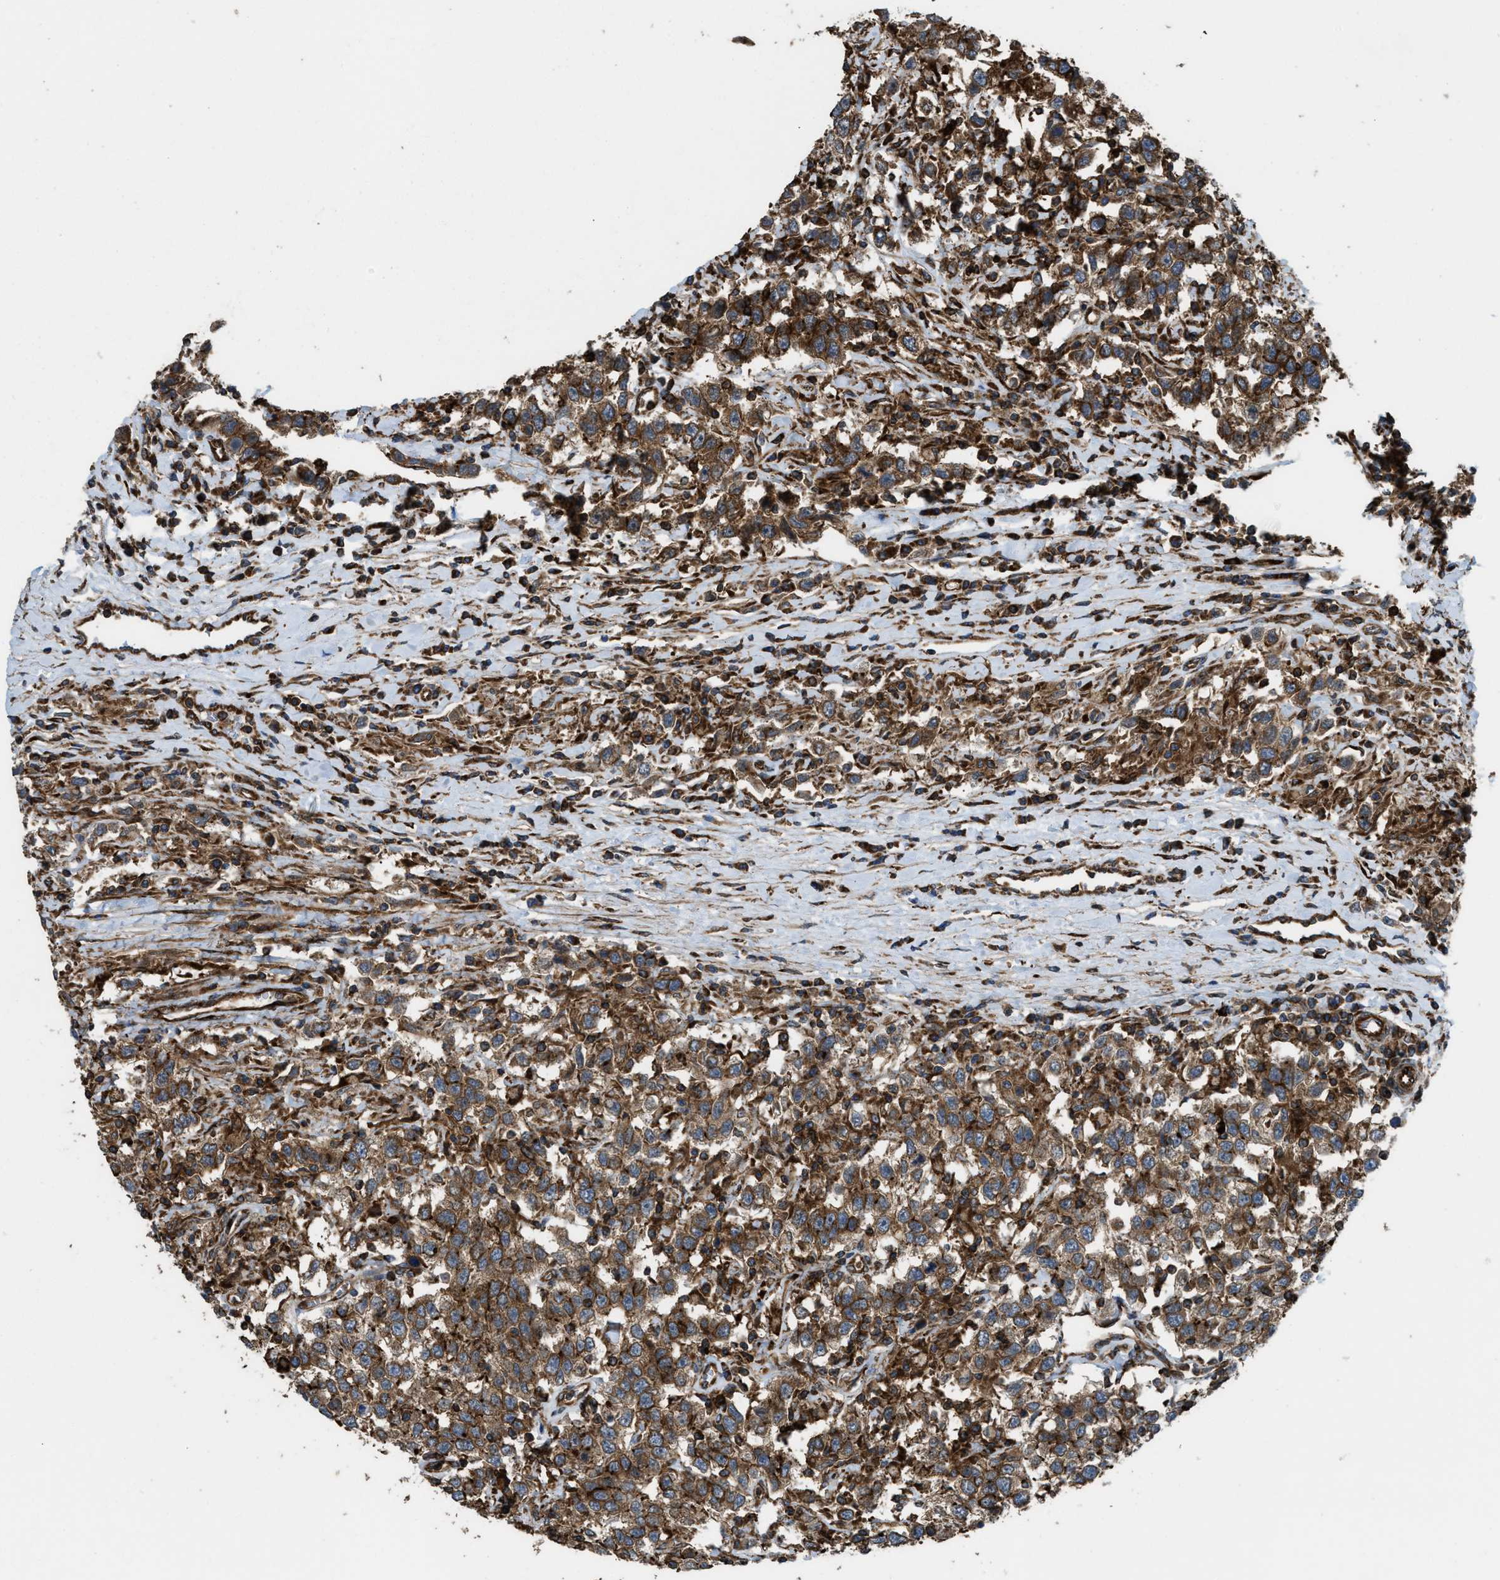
{"staining": {"intensity": "moderate", "quantity": ">75%", "location": "cytoplasmic/membranous"}, "tissue": "testis cancer", "cell_type": "Tumor cells", "image_type": "cancer", "snomed": [{"axis": "morphology", "description": "Seminoma, NOS"}, {"axis": "topography", "description": "Testis"}], "caption": "This image displays testis seminoma stained with IHC to label a protein in brown. The cytoplasmic/membranous of tumor cells show moderate positivity for the protein. Nuclei are counter-stained blue.", "gene": "EGLN1", "patient": {"sex": "male", "age": 41}}